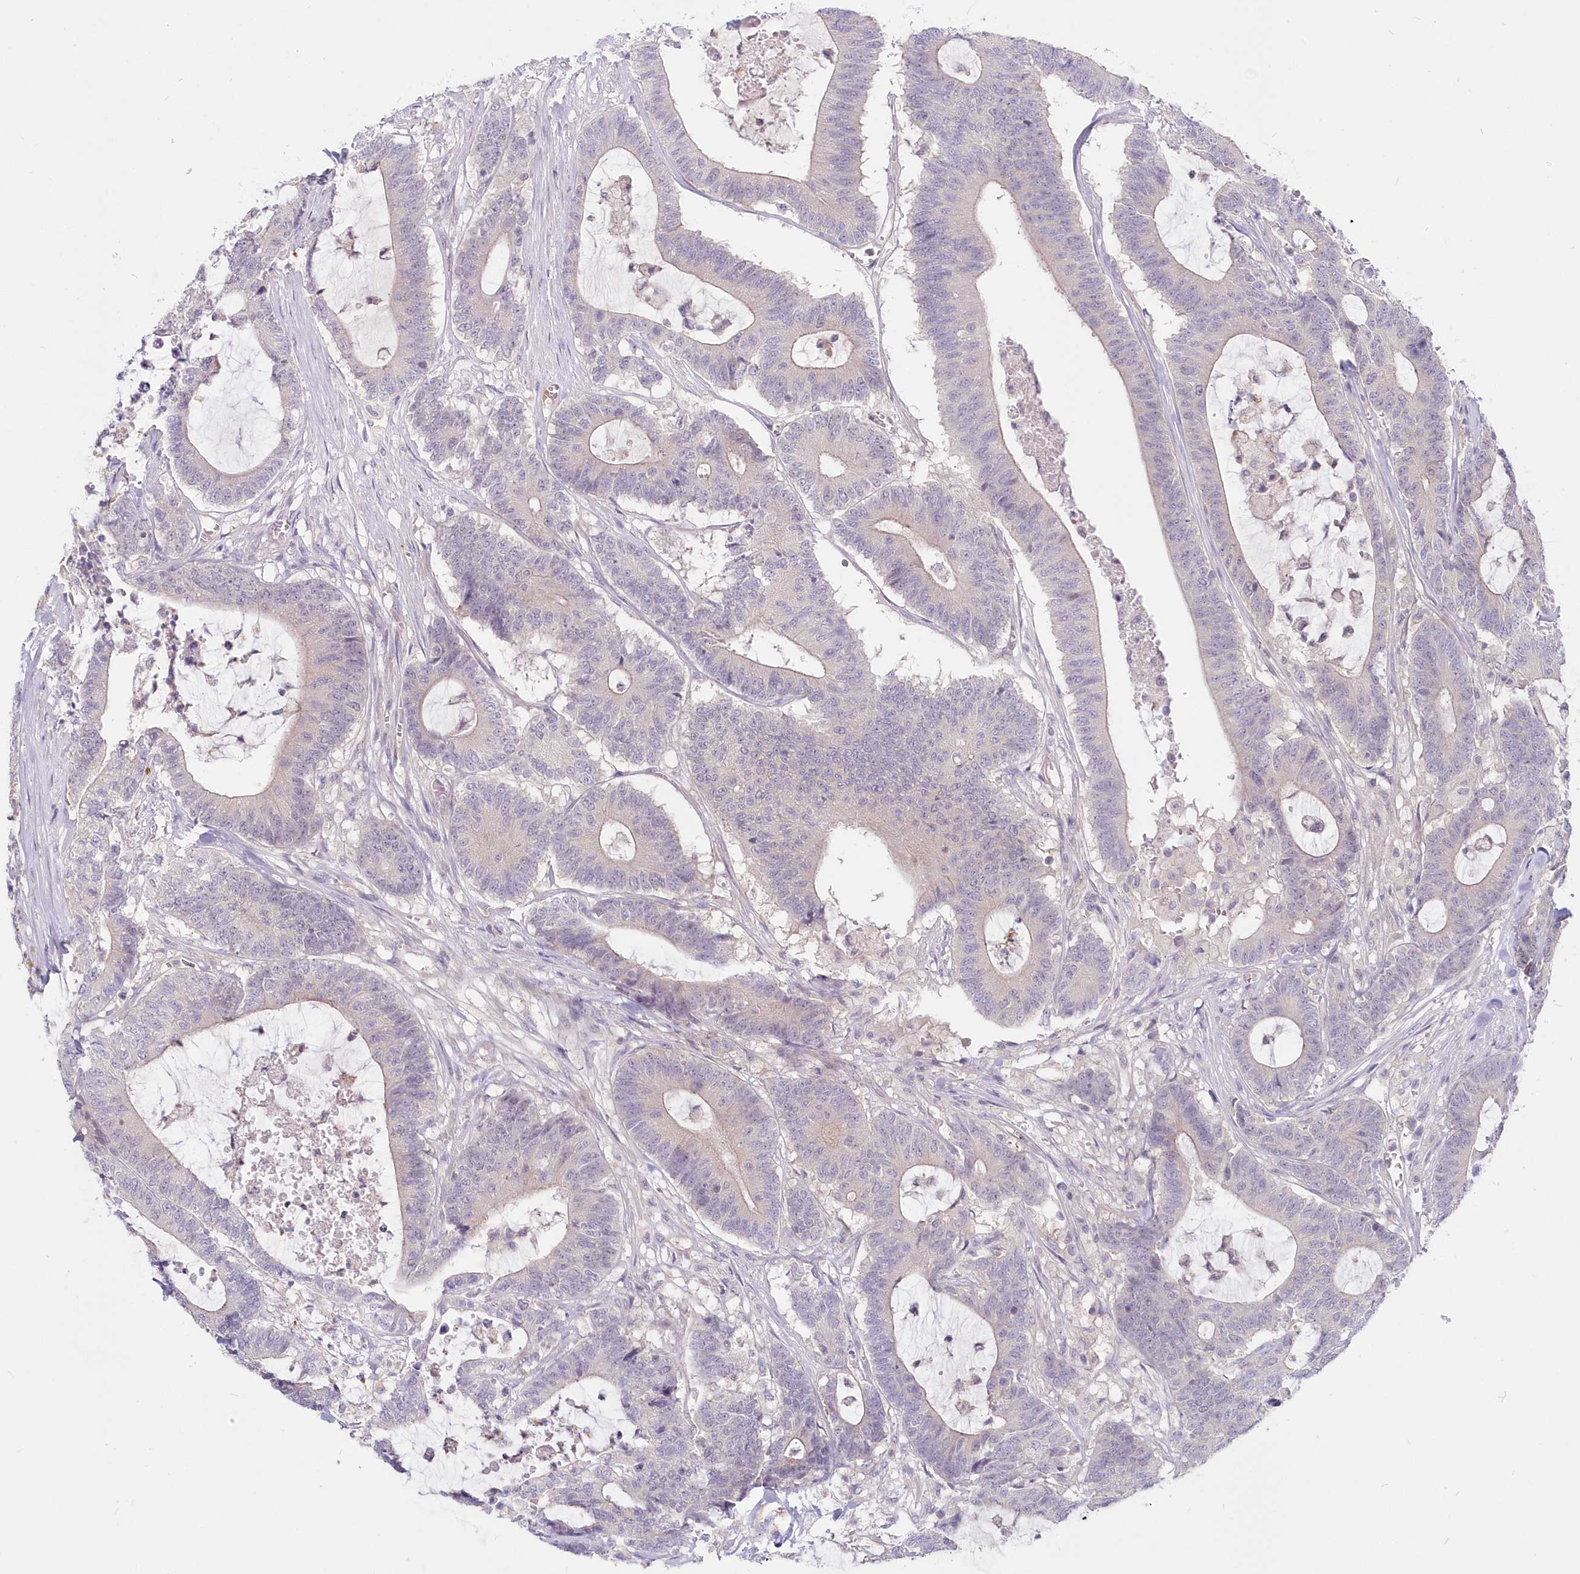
{"staining": {"intensity": "negative", "quantity": "none", "location": "none"}, "tissue": "colorectal cancer", "cell_type": "Tumor cells", "image_type": "cancer", "snomed": [{"axis": "morphology", "description": "Adenocarcinoma, NOS"}, {"axis": "topography", "description": "Colon"}], "caption": "High power microscopy photomicrograph of an immunohistochemistry (IHC) photomicrograph of colorectal cancer, revealing no significant expression in tumor cells. The staining is performed using DAB (3,3'-diaminobenzidine) brown chromogen with nuclei counter-stained in using hematoxylin.", "gene": "KATNA1", "patient": {"sex": "female", "age": 84}}